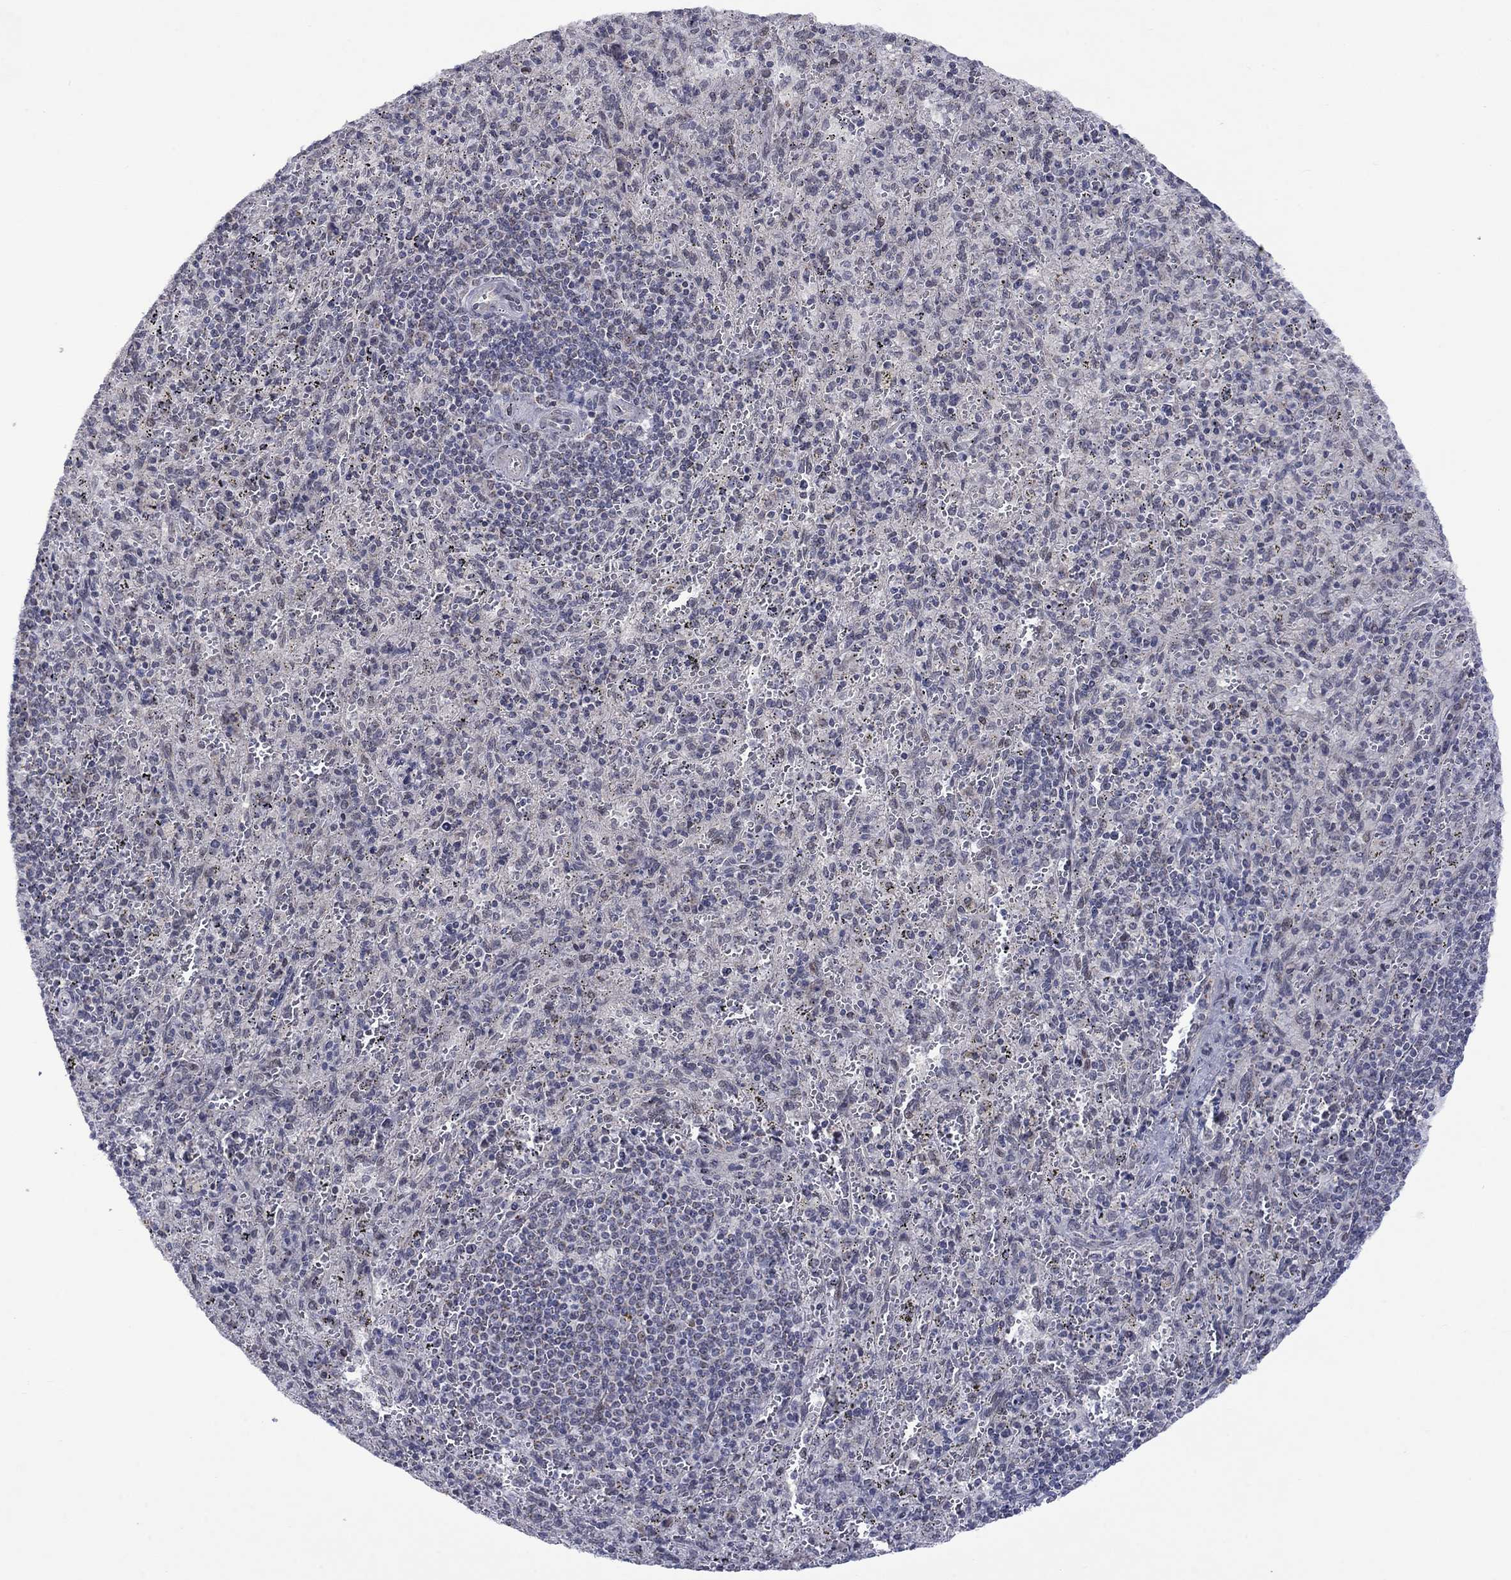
{"staining": {"intensity": "negative", "quantity": "none", "location": "none"}, "tissue": "spleen", "cell_type": "Cells in red pulp", "image_type": "normal", "snomed": [{"axis": "morphology", "description": "Normal tissue, NOS"}, {"axis": "topography", "description": "Spleen"}], "caption": "High power microscopy image of an immunohistochemistry photomicrograph of normal spleen, revealing no significant positivity in cells in red pulp.", "gene": "KCNJ16", "patient": {"sex": "male", "age": 57}}